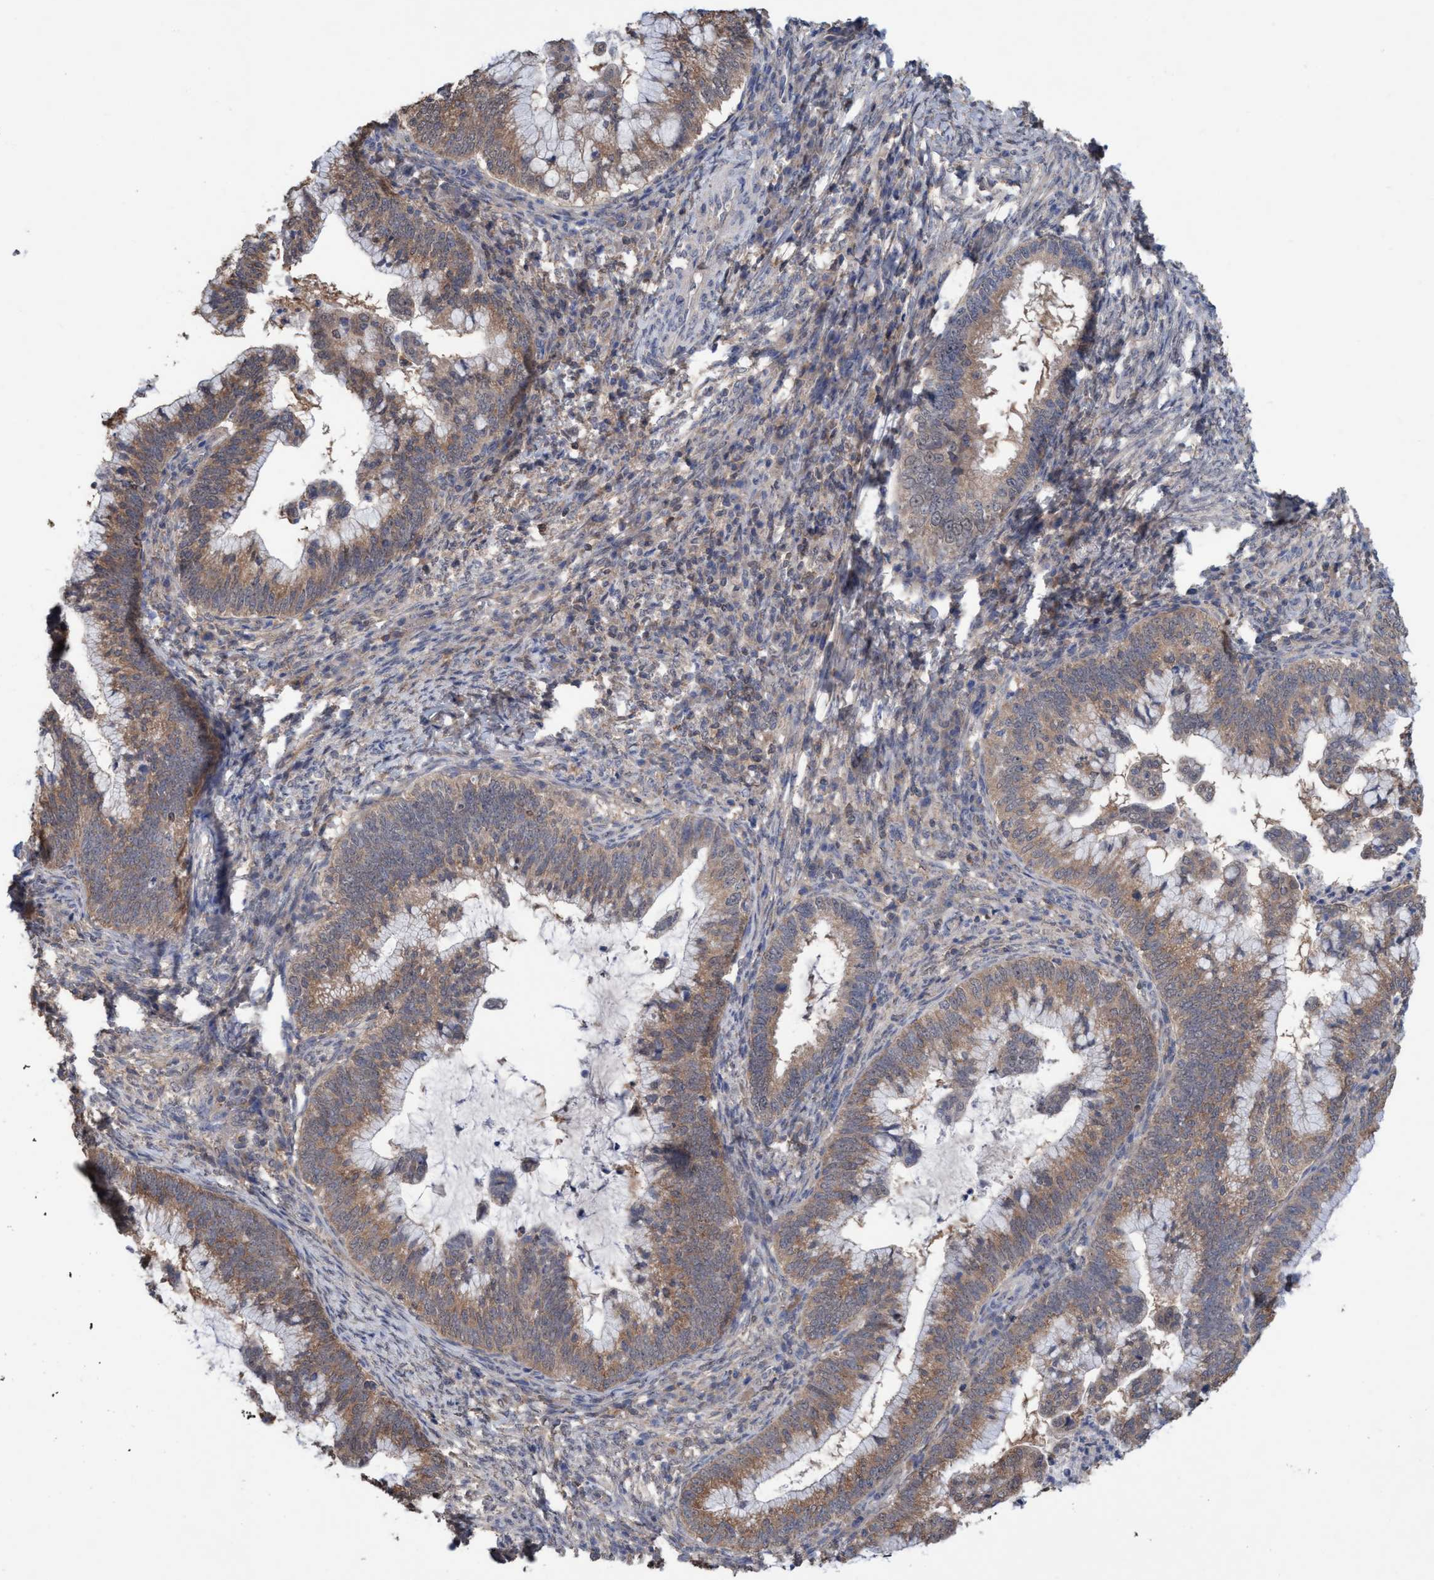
{"staining": {"intensity": "weak", "quantity": ">75%", "location": "cytoplasmic/membranous"}, "tissue": "cervical cancer", "cell_type": "Tumor cells", "image_type": "cancer", "snomed": [{"axis": "morphology", "description": "Adenocarcinoma, NOS"}, {"axis": "topography", "description": "Cervix"}], "caption": "This micrograph exhibits cervical adenocarcinoma stained with immunohistochemistry (IHC) to label a protein in brown. The cytoplasmic/membranous of tumor cells show weak positivity for the protein. Nuclei are counter-stained blue.", "gene": "GLOD4", "patient": {"sex": "female", "age": 36}}